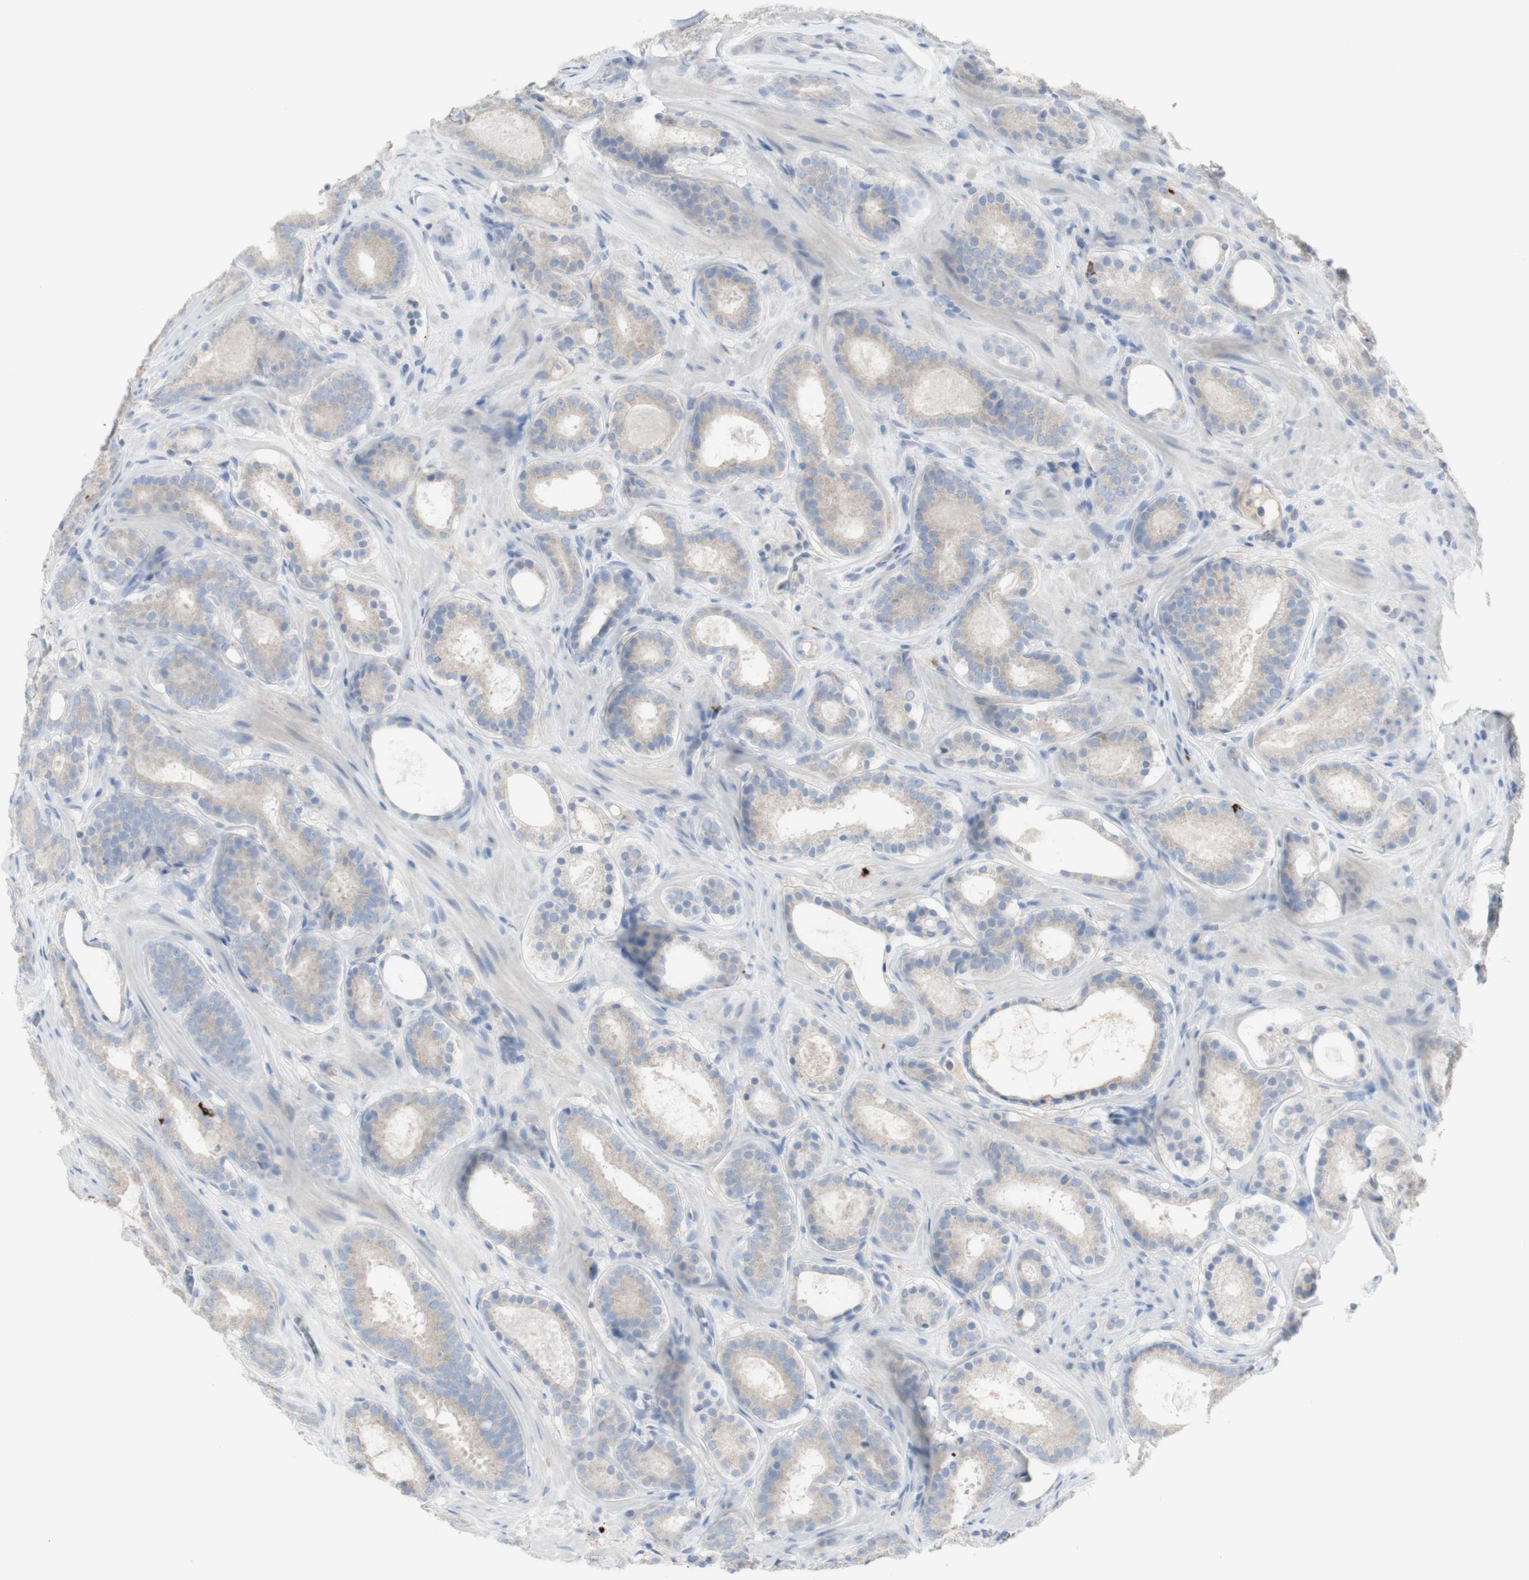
{"staining": {"intensity": "negative", "quantity": "none", "location": "none"}, "tissue": "prostate cancer", "cell_type": "Tumor cells", "image_type": "cancer", "snomed": [{"axis": "morphology", "description": "Adenocarcinoma, Low grade"}, {"axis": "topography", "description": "Prostate"}], "caption": "High power microscopy image of an IHC micrograph of prostate cancer (adenocarcinoma (low-grade)), revealing no significant staining in tumor cells.", "gene": "CD207", "patient": {"sex": "male", "age": 69}}